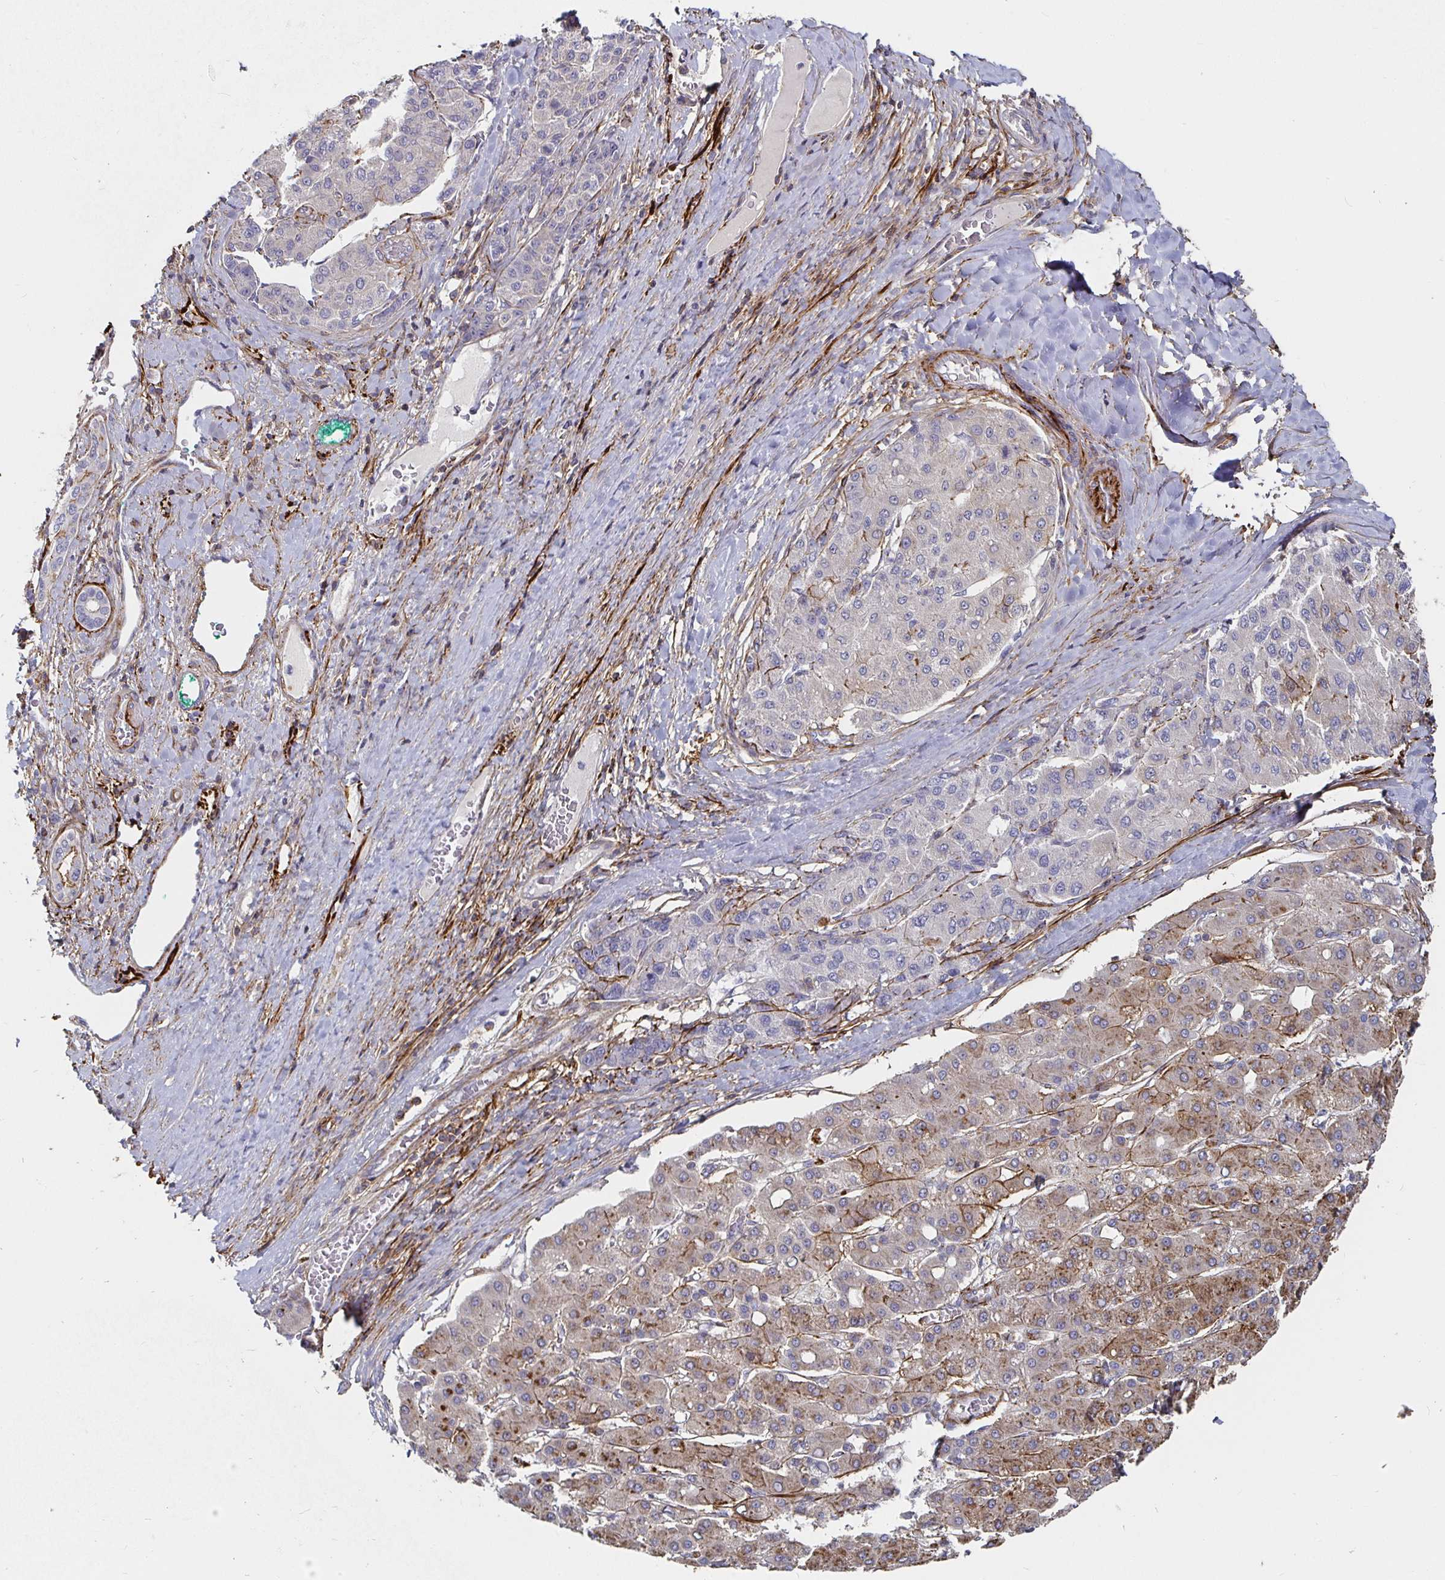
{"staining": {"intensity": "moderate", "quantity": "<25%", "location": "cytoplasmic/membranous"}, "tissue": "liver cancer", "cell_type": "Tumor cells", "image_type": "cancer", "snomed": [{"axis": "morphology", "description": "Carcinoma, Hepatocellular, NOS"}, {"axis": "topography", "description": "Liver"}], "caption": "A brown stain labels moderate cytoplasmic/membranous positivity of a protein in human liver cancer tumor cells. The staining is performed using DAB (3,3'-diaminobenzidine) brown chromogen to label protein expression. The nuclei are counter-stained blue using hematoxylin.", "gene": "GJA4", "patient": {"sex": "male", "age": 65}}